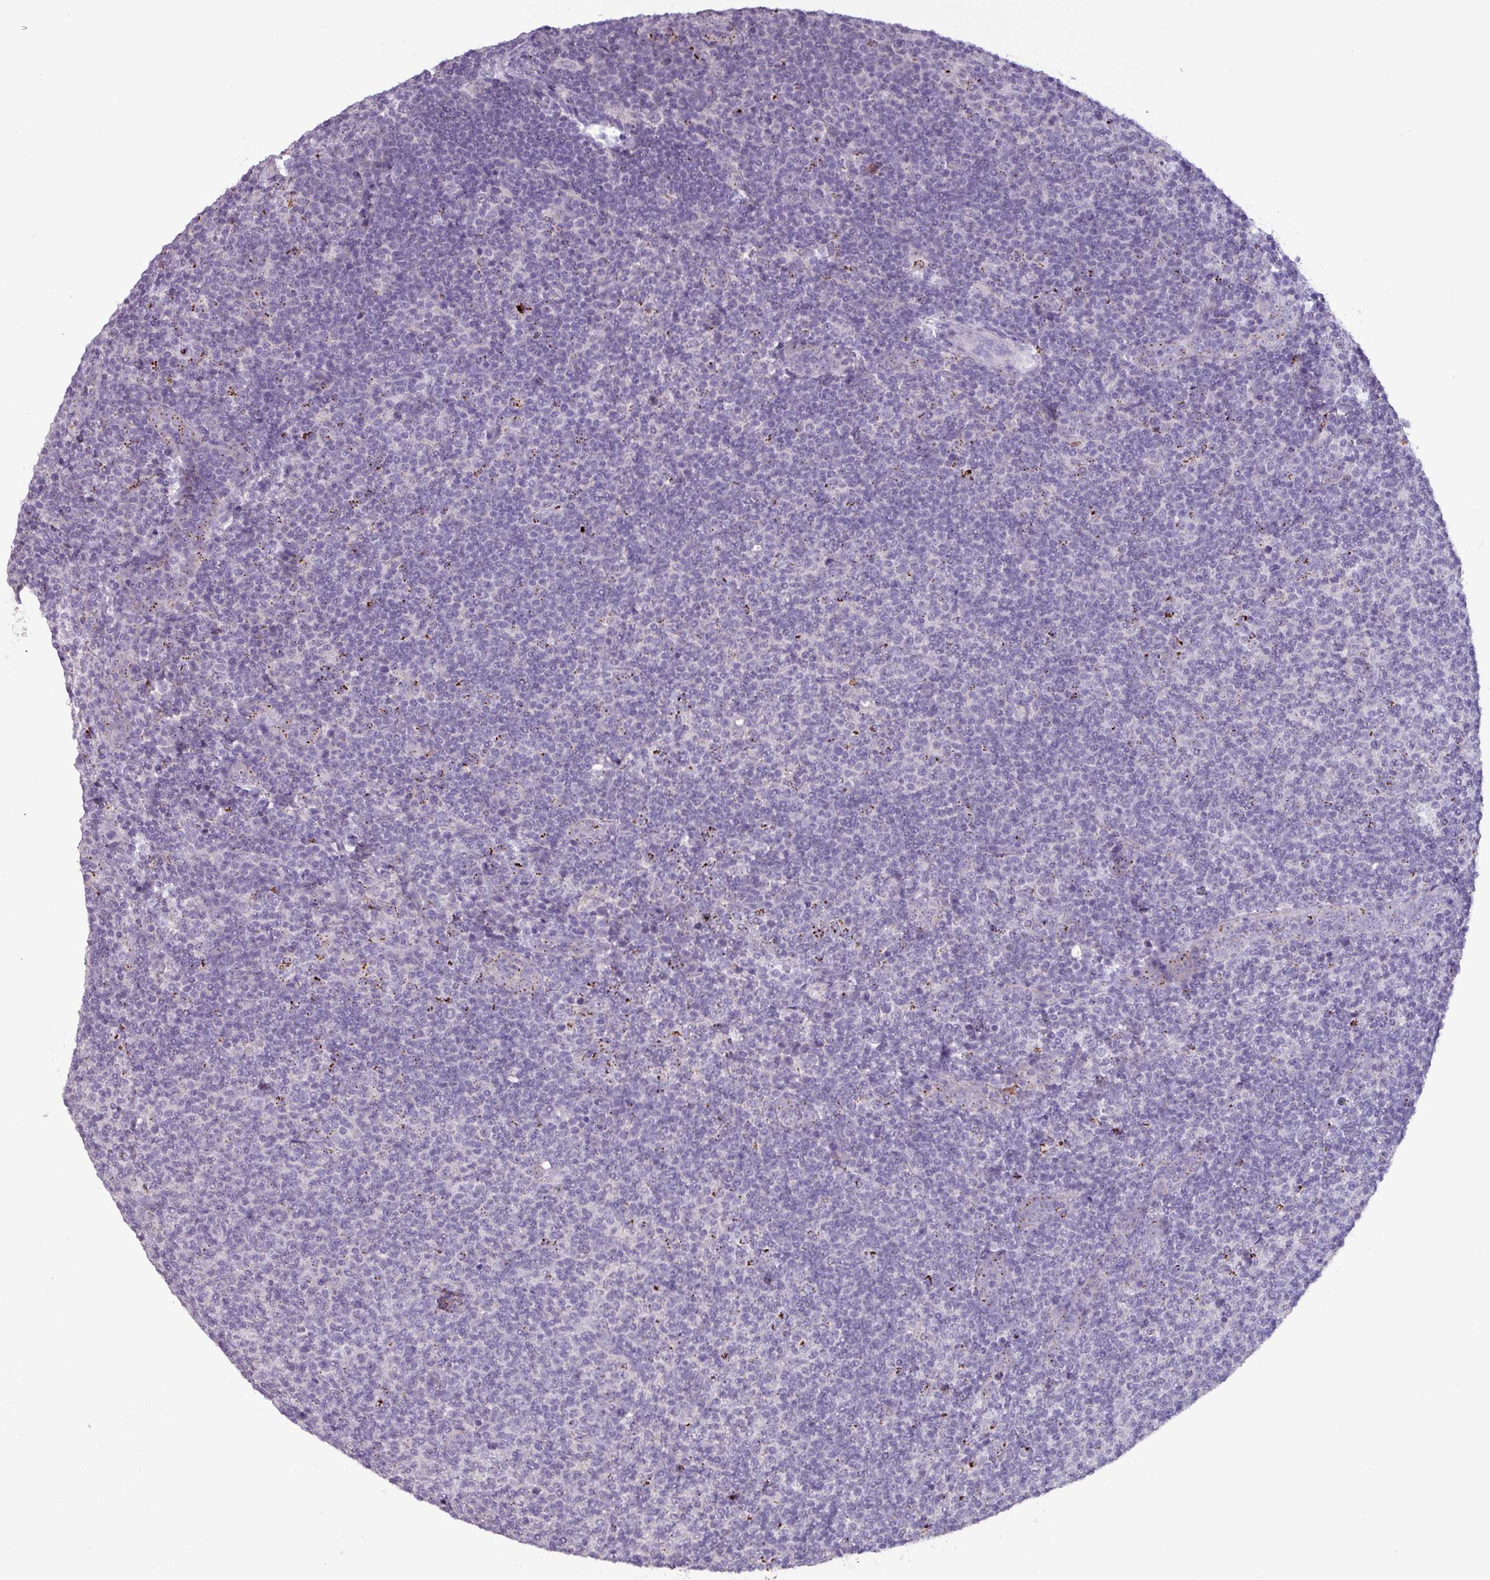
{"staining": {"intensity": "negative", "quantity": "none", "location": "none"}, "tissue": "lymphoma", "cell_type": "Tumor cells", "image_type": "cancer", "snomed": [{"axis": "morphology", "description": "Malignant lymphoma, non-Hodgkin's type, Low grade"}, {"axis": "topography", "description": "Lymph node"}], "caption": "Immunohistochemistry photomicrograph of human low-grade malignant lymphoma, non-Hodgkin's type stained for a protein (brown), which exhibits no expression in tumor cells. (Immunohistochemistry (ihc), brightfield microscopy, high magnification).", "gene": "PLIN2", "patient": {"sex": "male", "age": 66}}